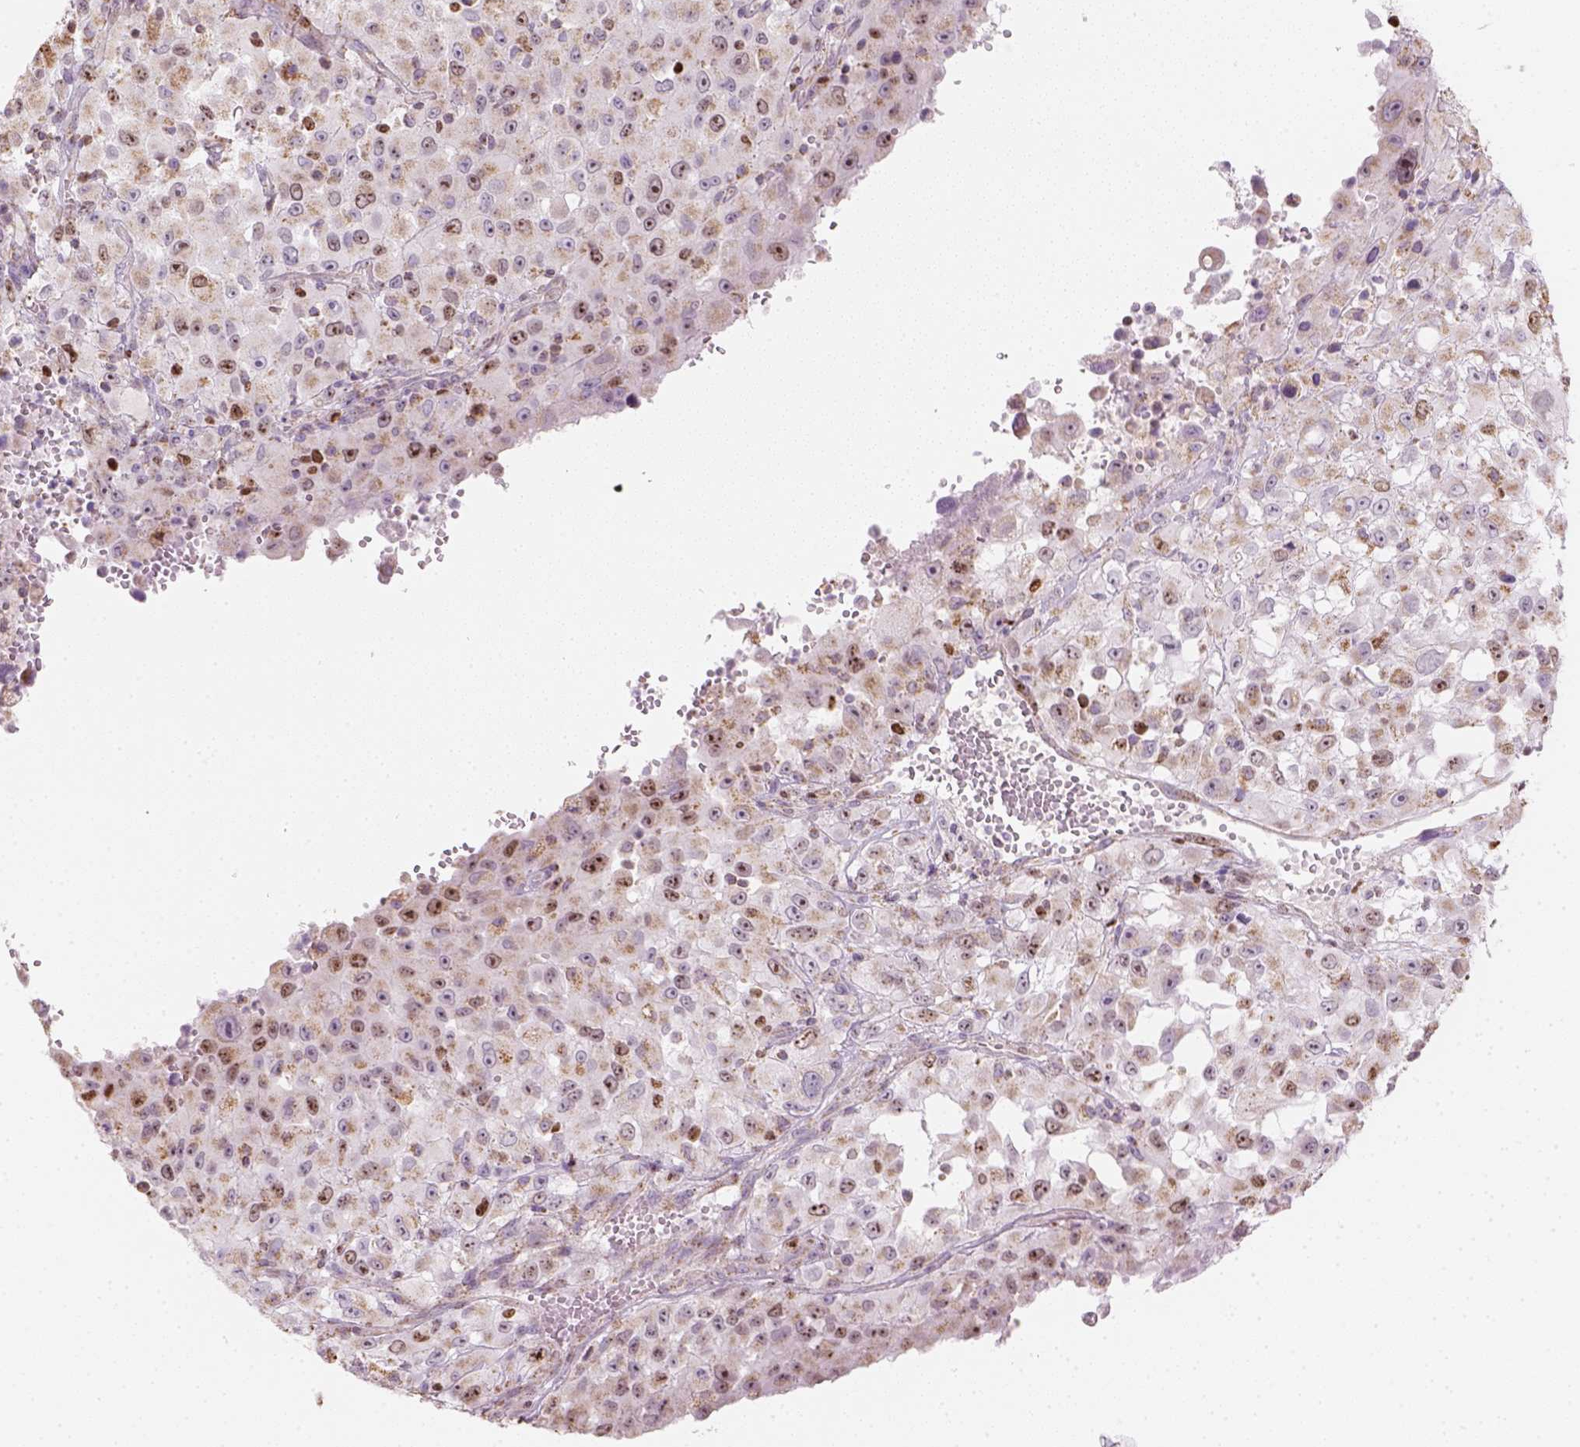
{"staining": {"intensity": "moderate", "quantity": ">75%", "location": "cytoplasmic/membranous"}, "tissue": "melanoma", "cell_type": "Tumor cells", "image_type": "cancer", "snomed": [{"axis": "morphology", "description": "Malignant melanoma, Metastatic site"}, {"axis": "topography", "description": "Soft tissue"}], "caption": "A medium amount of moderate cytoplasmic/membranous staining is present in approximately >75% of tumor cells in melanoma tissue.", "gene": "LCA5", "patient": {"sex": "male", "age": 50}}